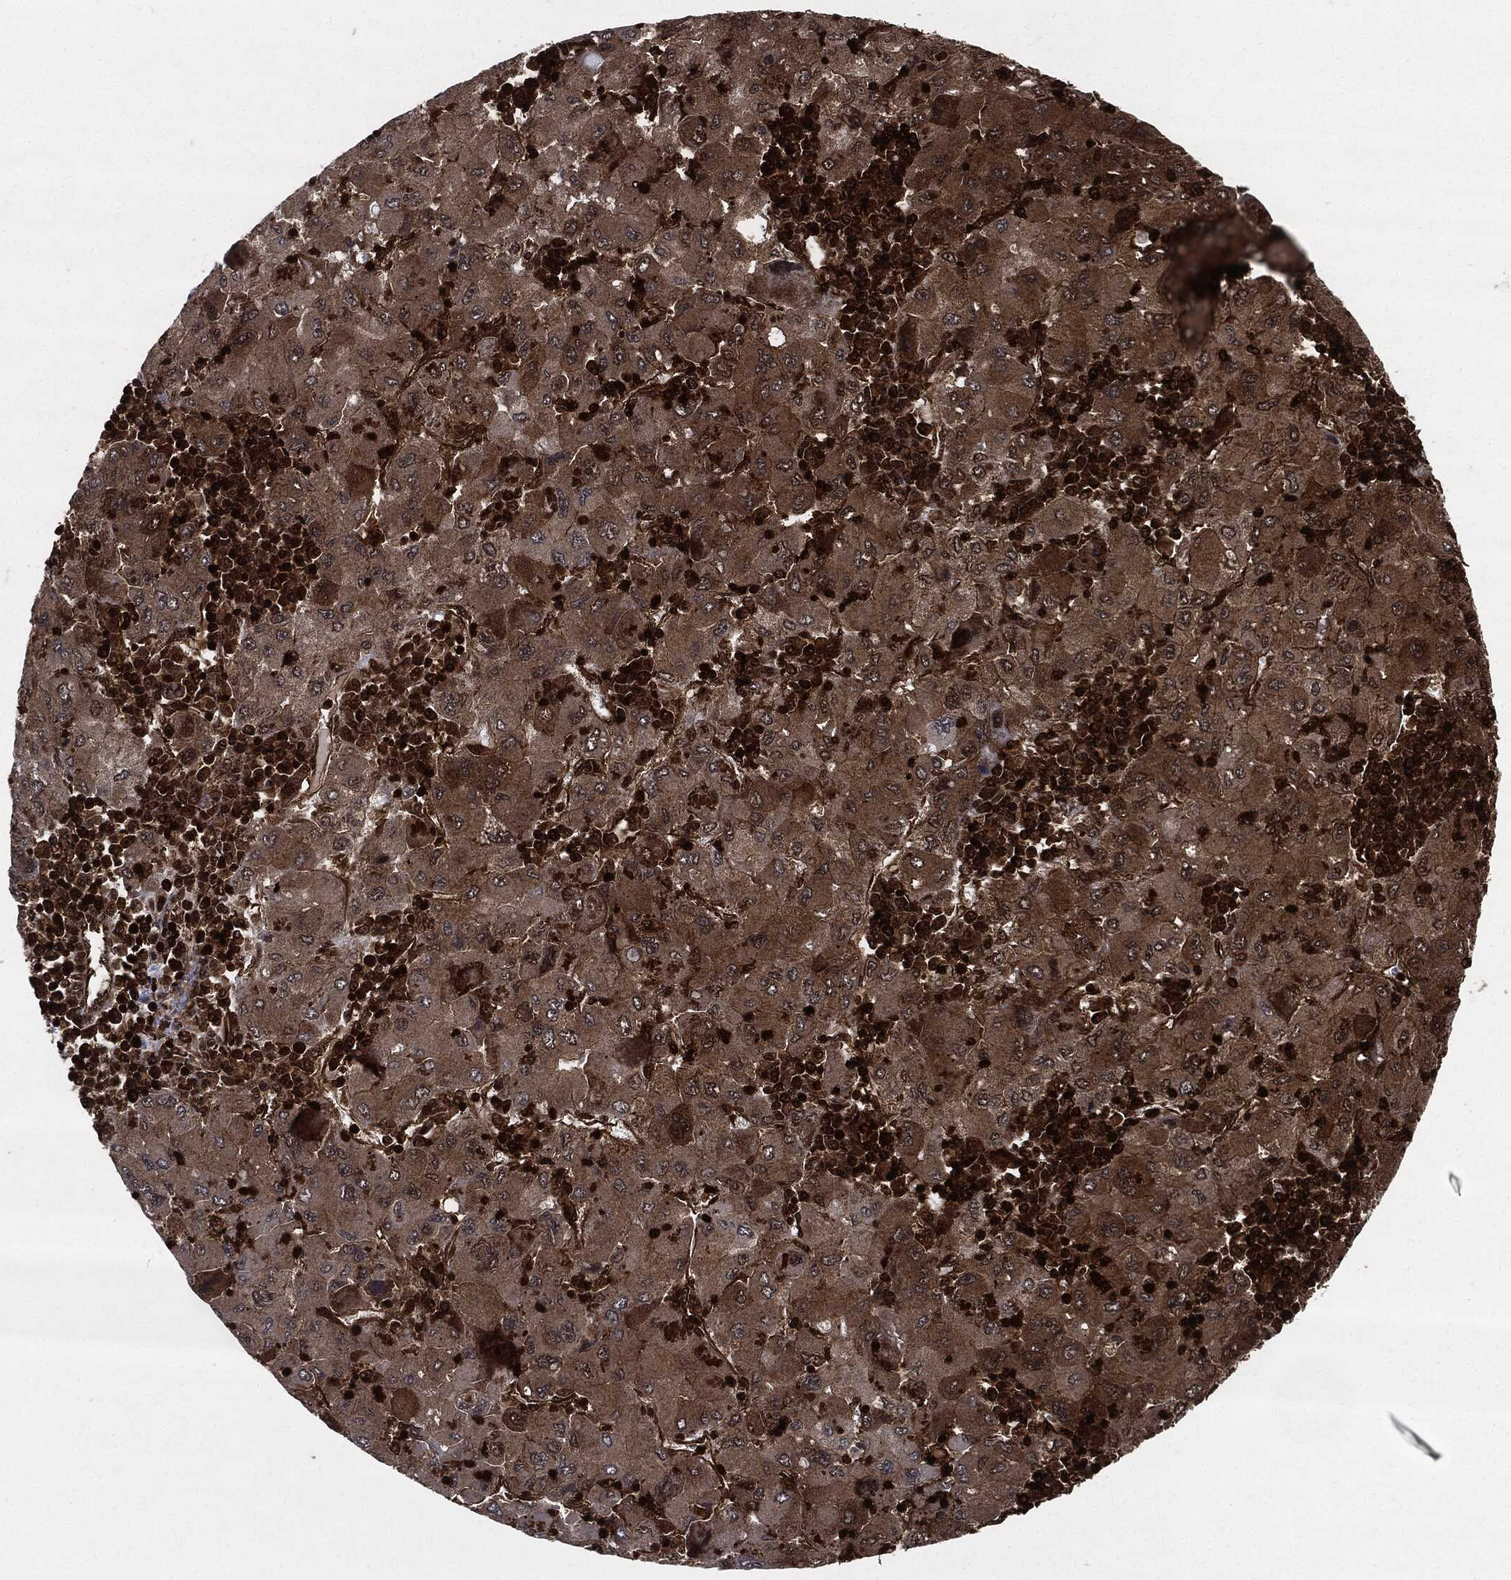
{"staining": {"intensity": "moderate", "quantity": ">75%", "location": "cytoplasmic/membranous"}, "tissue": "liver cancer", "cell_type": "Tumor cells", "image_type": "cancer", "snomed": [{"axis": "morphology", "description": "Carcinoma, Hepatocellular, NOS"}, {"axis": "topography", "description": "Liver"}], "caption": "IHC of hepatocellular carcinoma (liver) demonstrates medium levels of moderate cytoplasmic/membranous expression in approximately >75% of tumor cells.", "gene": "YWHAB", "patient": {"sex": "male", "age": 75}}